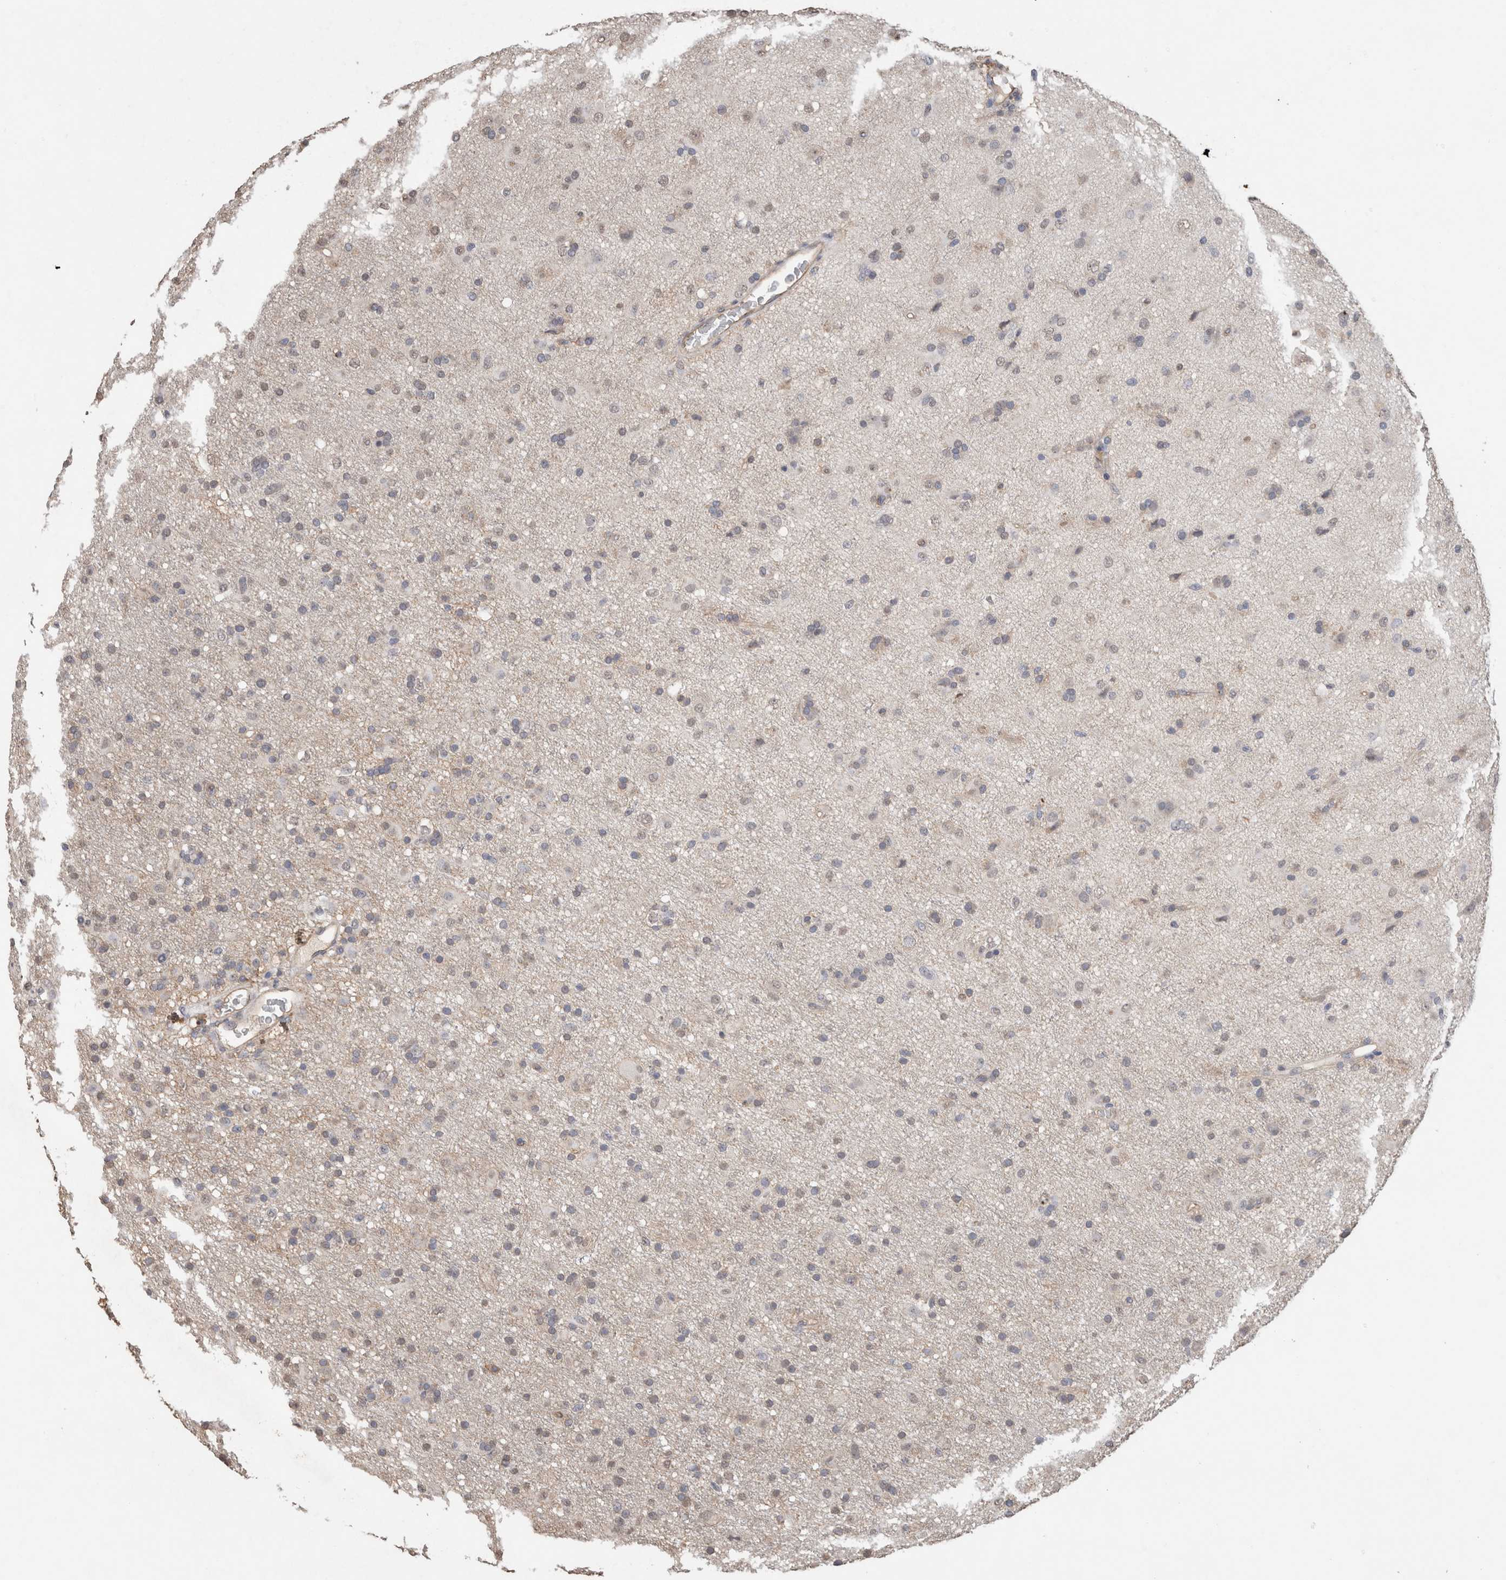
{"staining": {"intensity": "negative", "quantity": "none", "location": "none"}, "tissue": "glioma", "cell_type": "Tumor cells", "image_type": "cancer", "snomed": [{"axis": "morphology", "description": "Glioma, malignant, Low grade"}, {"axis": "topography", "description": "Brain"}], "caption": "The histopathology image reveals no staining of tumor cells in malignant glioma (low-grade).", "gene": "S100A10", "patient": {"sex": "male", "age": 65}}